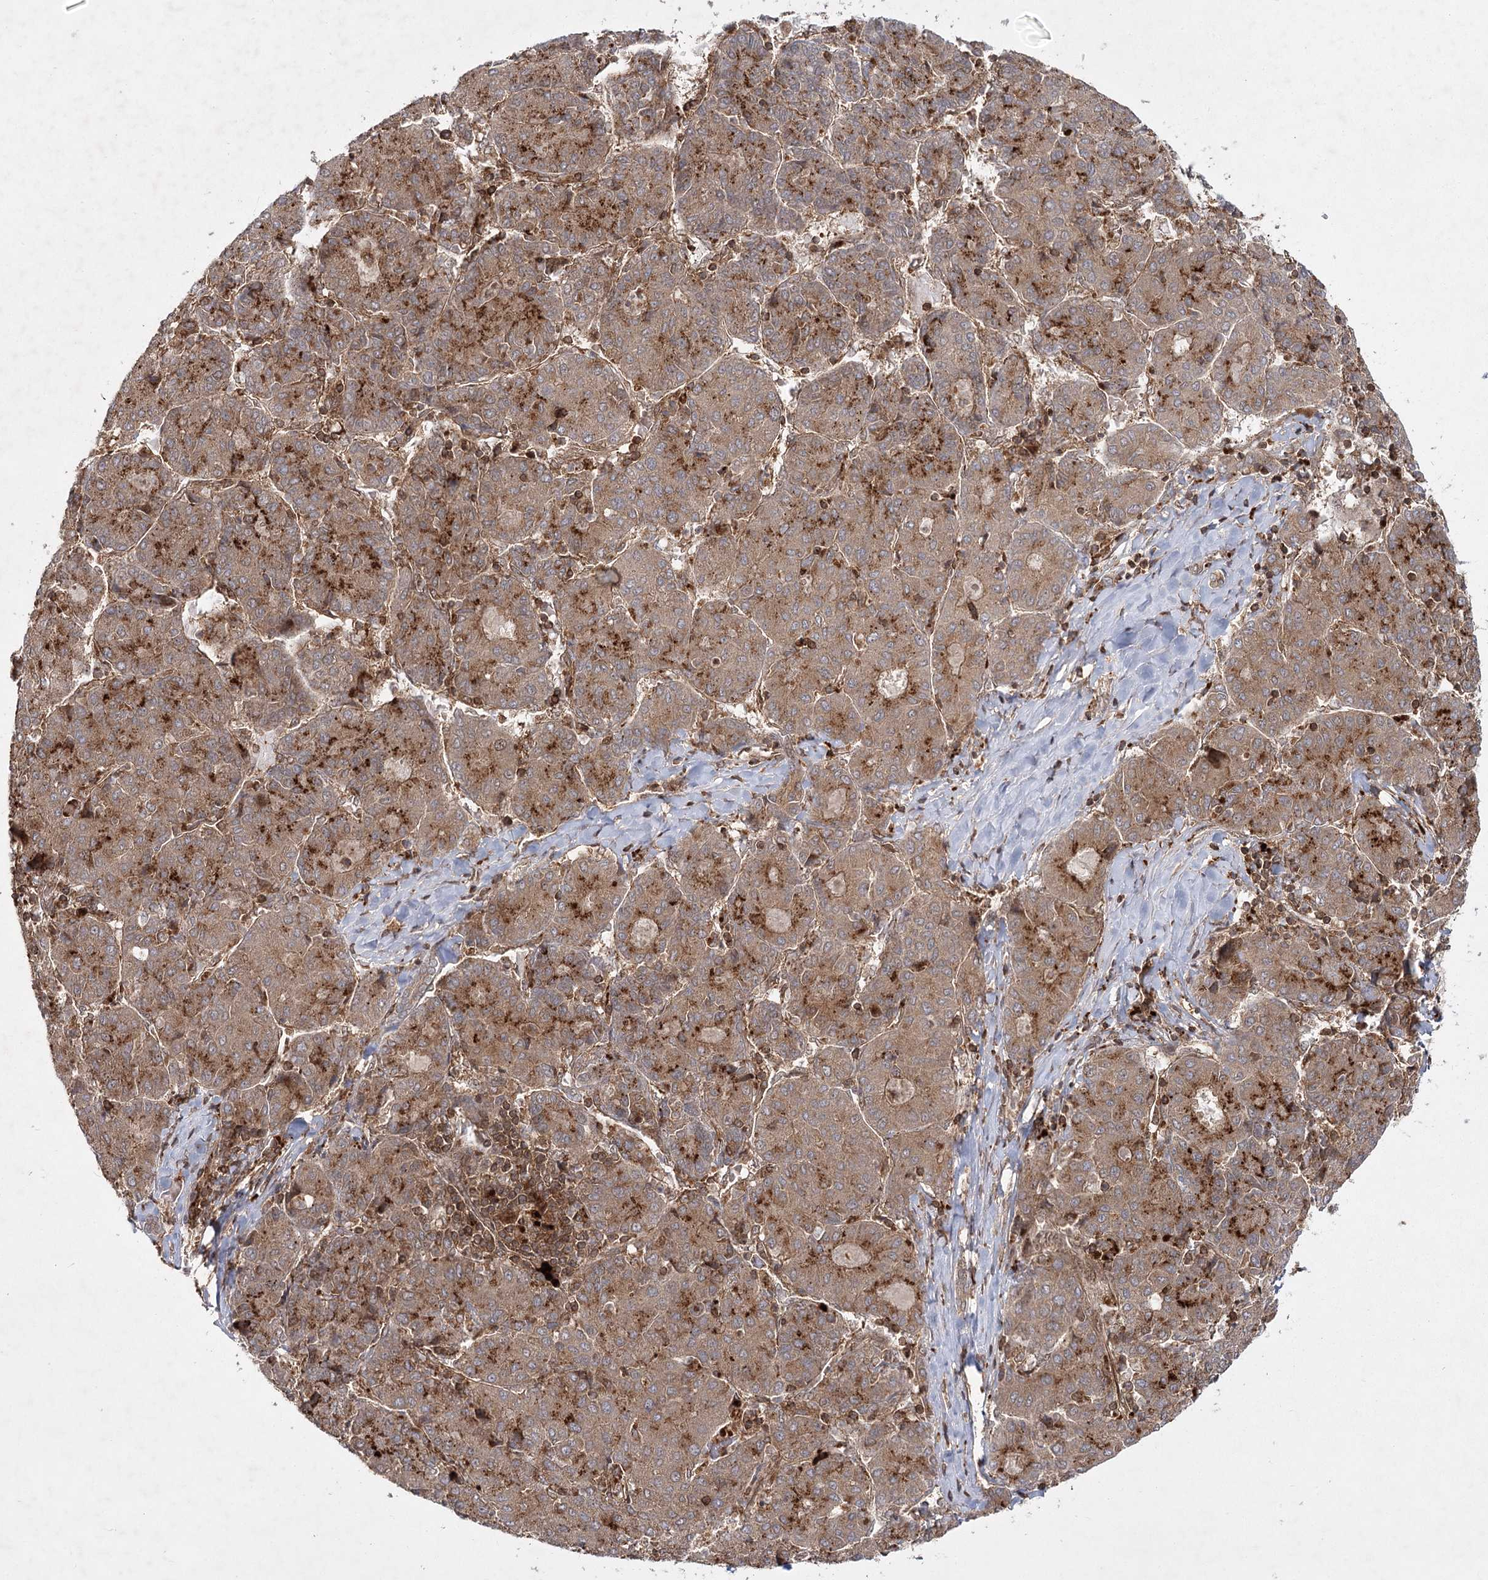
{"staining": {"intensity": "moderate", "quantity": ">75%", "location": "cytoplasmic/membranous"}, "tissue": "liver cancer", "cell_type": "Tumor cells", "image_type": "cancer", "snomed": [{"axis": "morphology", "description": "Carcinoma, Hepatocellular, NOS"}, {"axis": "topography", "description": "Liver"}], "caption": "This photomicrograph shows IHC staining of human liver cancer, with medium moderate cytoplasmic/membranous positivity in approximately >75% of tumor cells.", "gene": "MDFIC", "patient": {"sex": "male", "age": 65}}